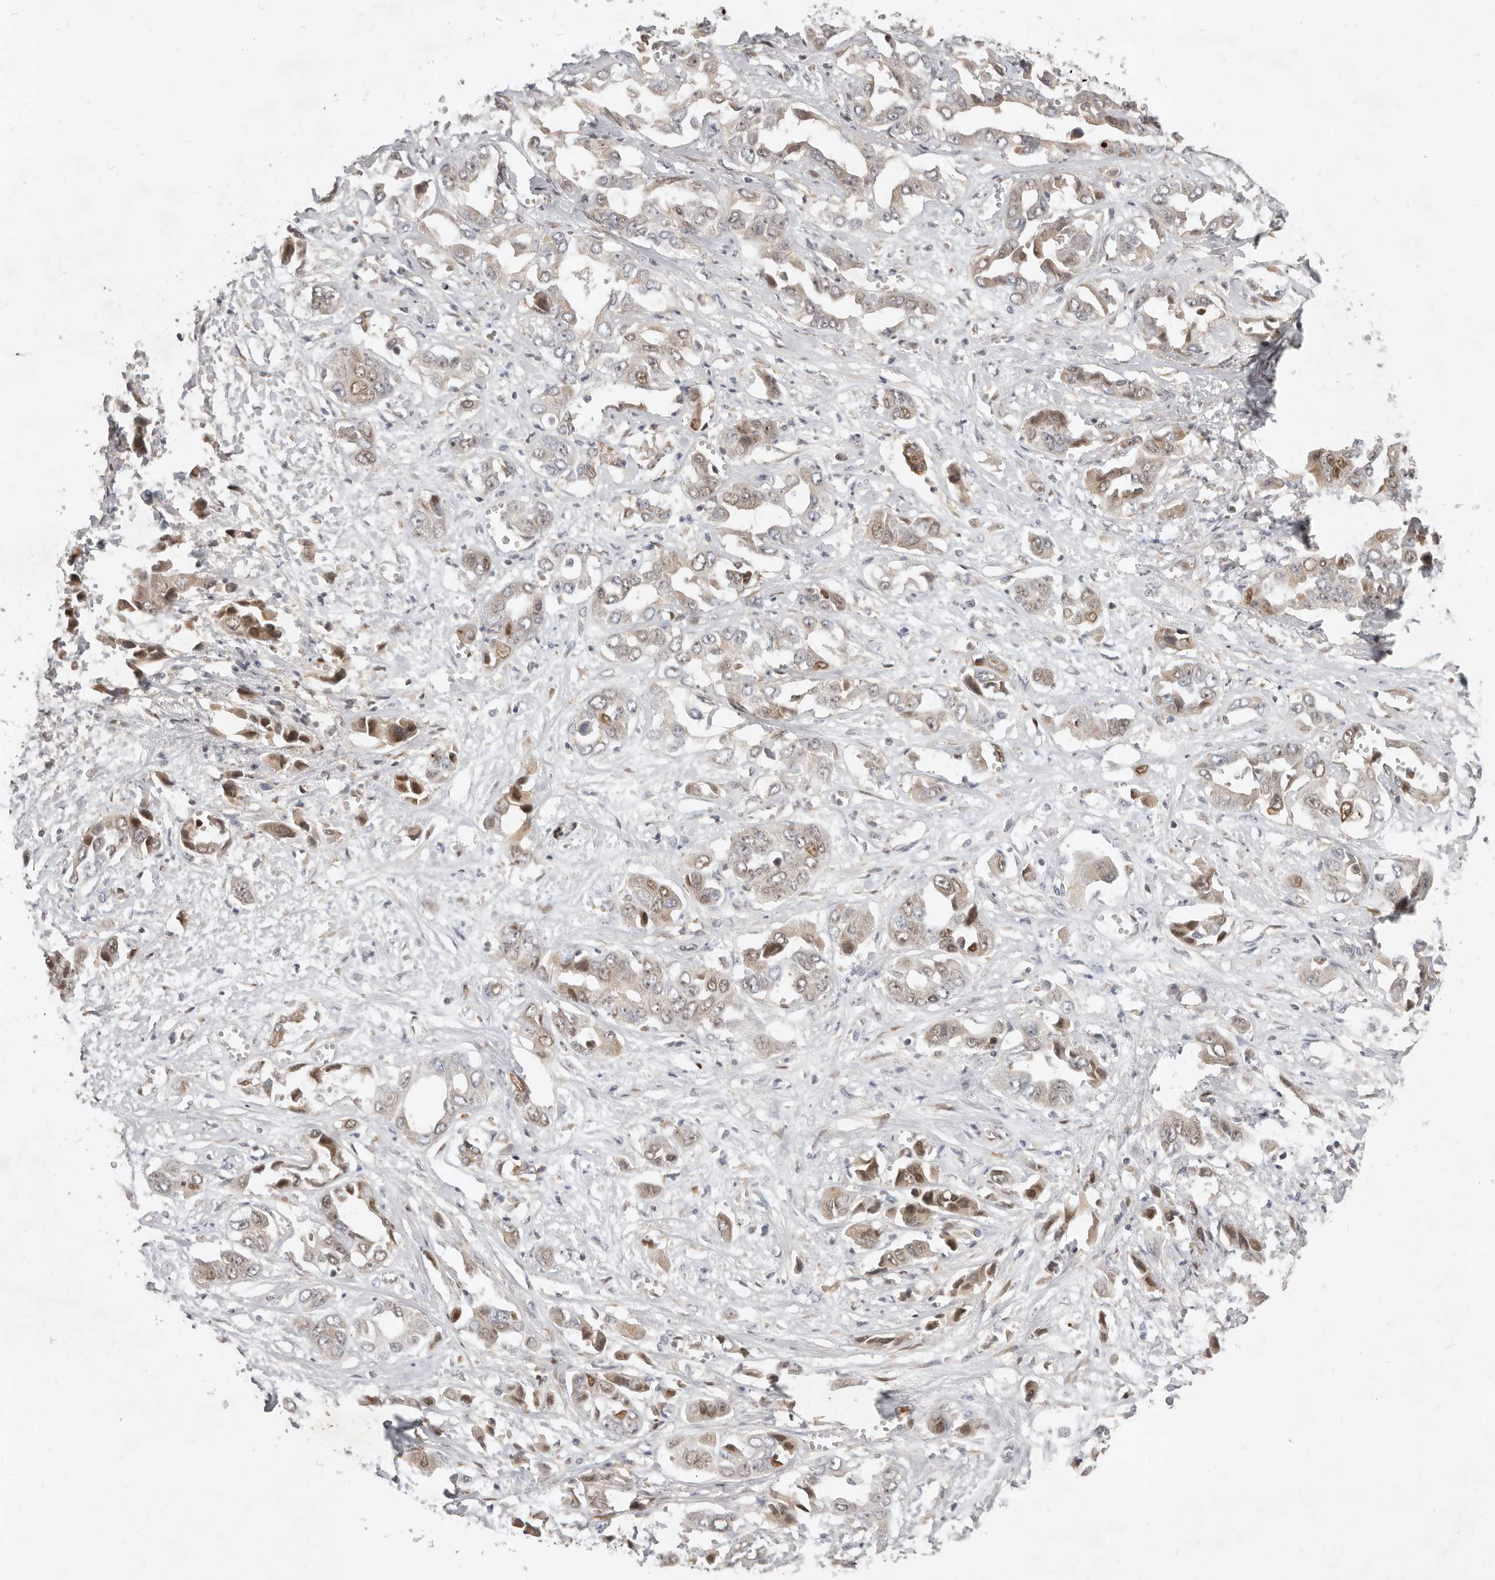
{"staining": {"intensity": "moderate", "quantity": "<25%", "location": "nuclear"}, "tissue": "liver cancer", "cell_type": "Tumor cells", "image_type": "cancer", "snomed": [{"axis": "morphology", "description": "Cholangiocarcinoma"}, {"axis": "topography", "description": "Liver"}], "caption": "Protein expression analysis of cholangiocarcinoma (liver) exhibits moderate nuclear positivity in approximately <25% of tumor cells.", "gene": "MICALL2", "patient": {"sex": "female", "age": 52}}